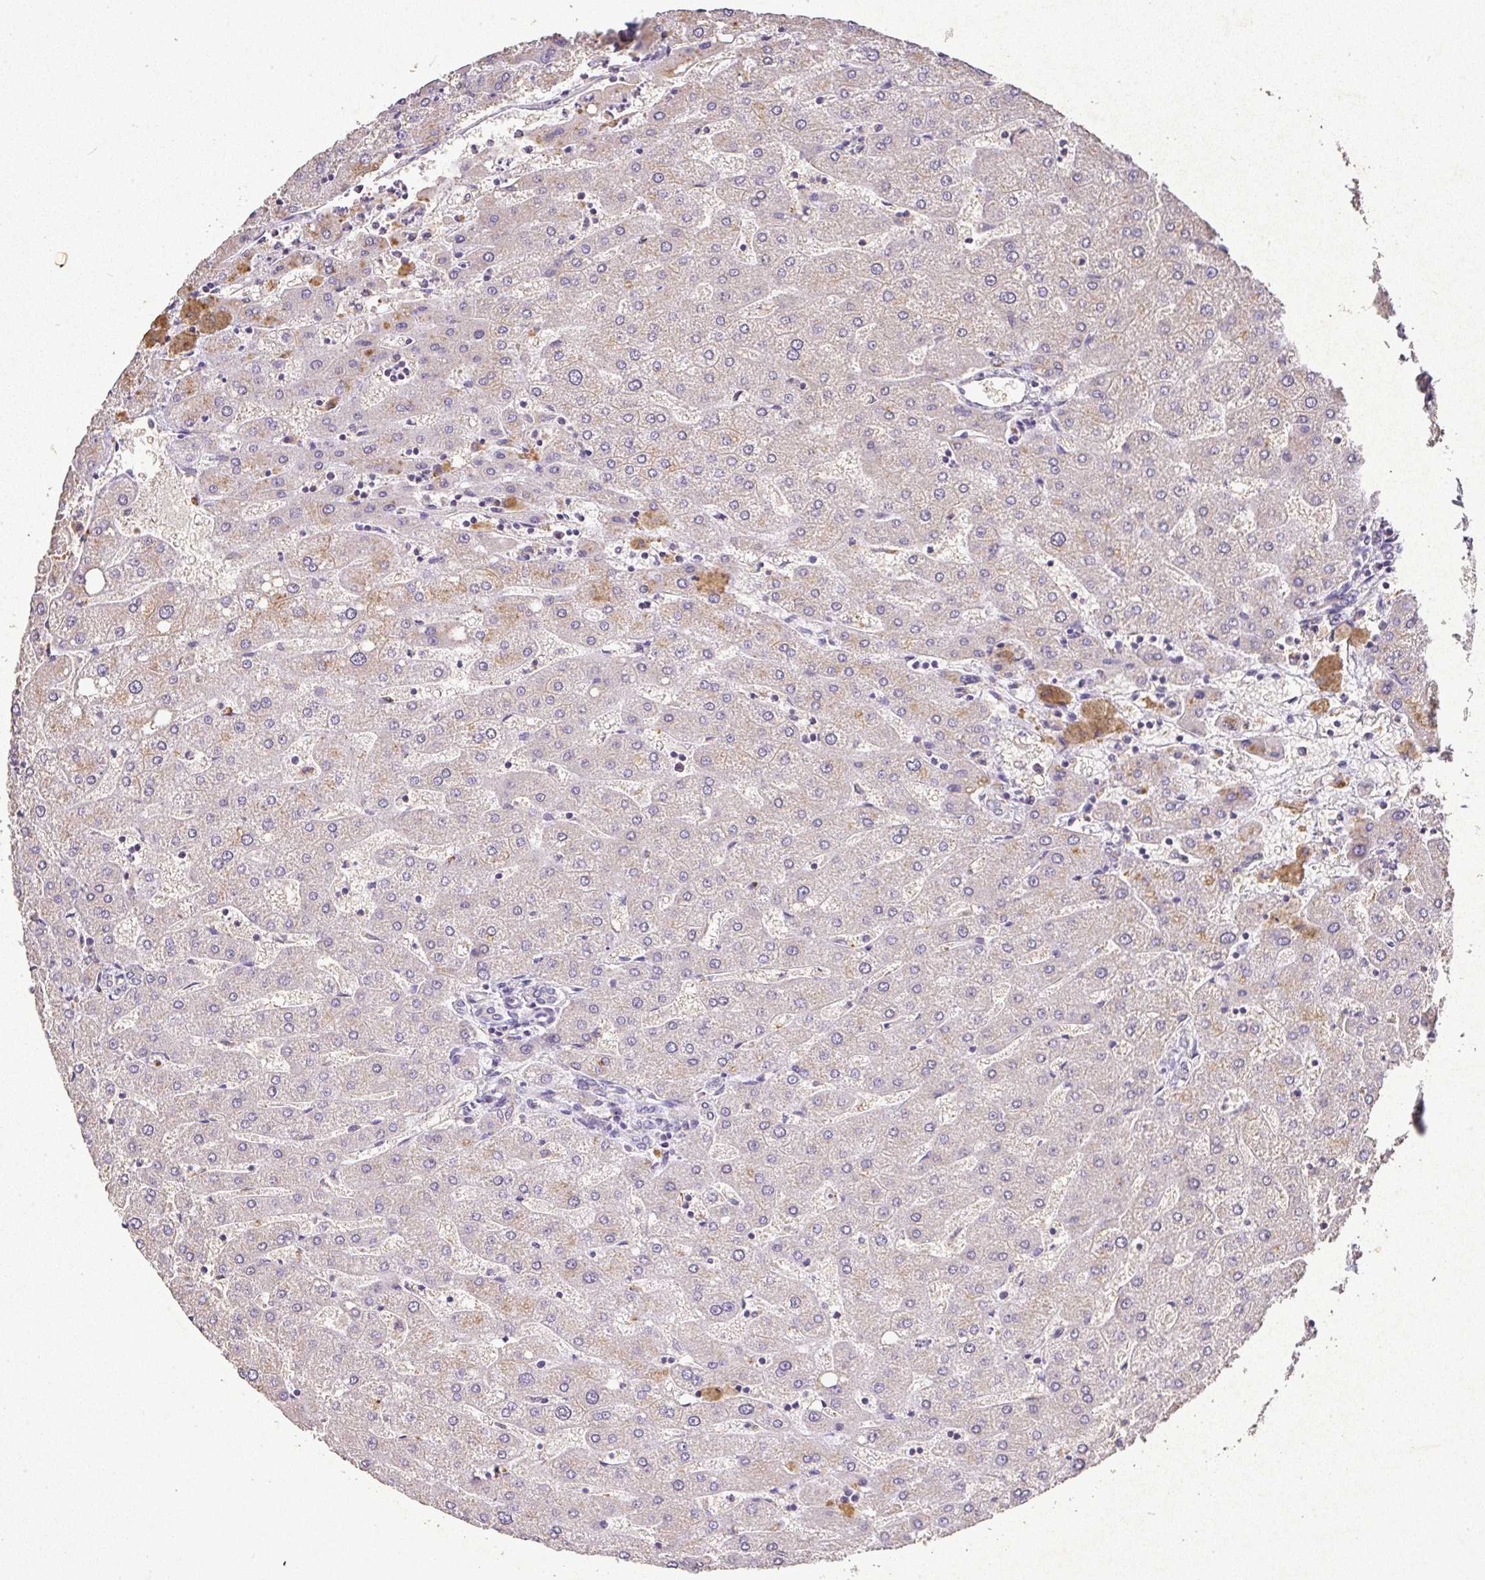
{"staining": {"intensity": "negative", "quantity": "none", "location": "none"}, "tissue": "liver", "cell_type": "Cholangiocytes", "image_type": "normal", "snomed": [{"axis": "morphology", "description": "Normal tissue, NOS"}, {"axis": "topography", "description": "Liver"}], "caption": "Benign liver was stained to show a protein in brown. There is no significant positivity in cholangiocytes. The staining was performed using DAB (3,3'-diaminobenzidine) to visualize the protein expression in brown, while the nuclei were stained in blue with hematoxylin (Magnification: 20x).", "gene": "RPS2", "patient": {"sex": "male", "age": 67}}